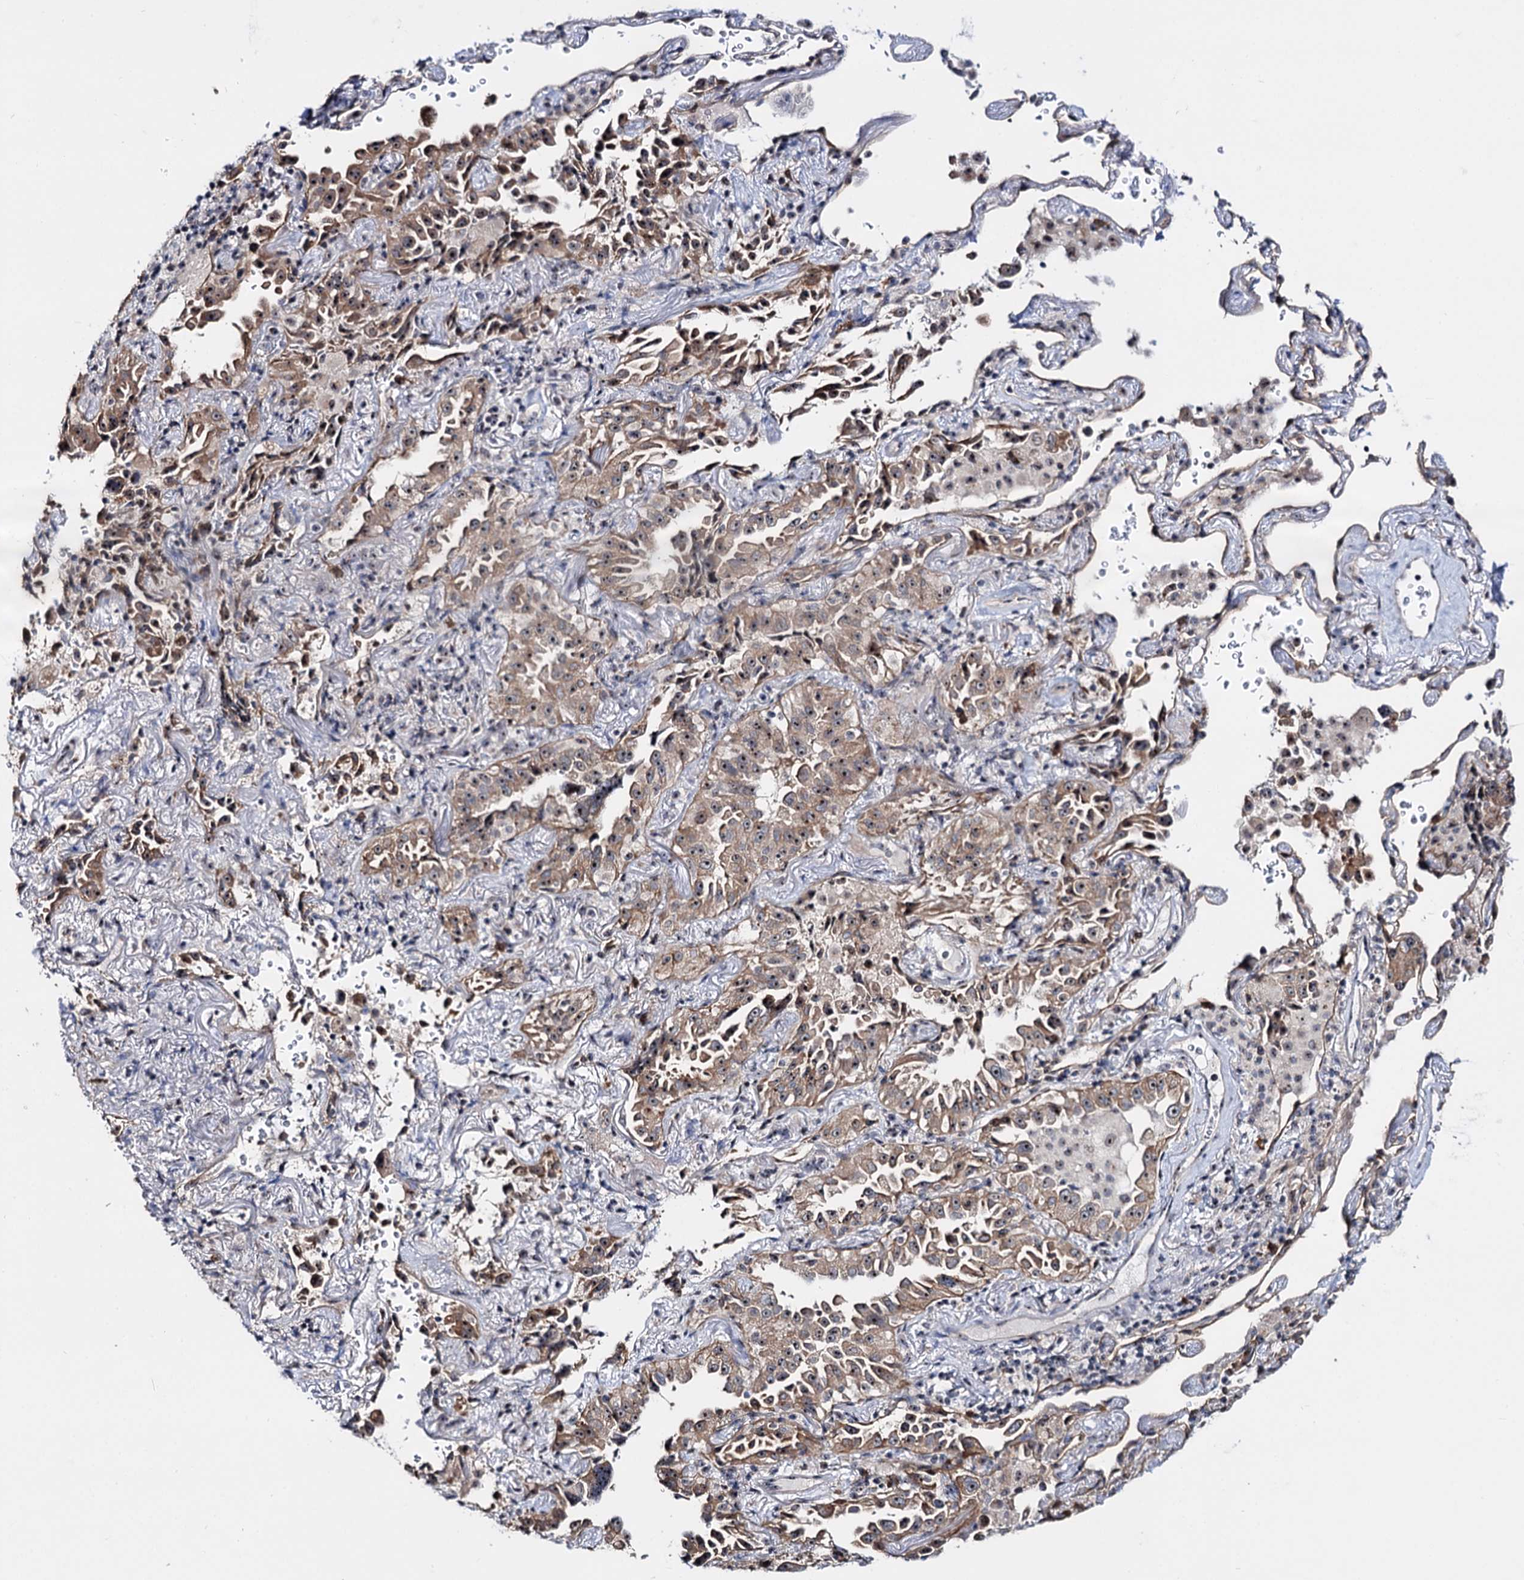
{"staining": {"intensity": "moderate", "quantity": ">75%", "location": "cytoplasmic/membranous,nuclear"}, "tissue": "lung cancer", "cell_type": "Tumor cells", "image_type": "cancer", "snomed": [{"axis": "morphology", "description": "Adenocarcinoma, NOS"}, {"axis": "topography", "description": "Lung"}], "caption": "This photomicrograph demonstrates immunohistochemistry (IHC) staining of human lung cancer (adenocarcinoma), with medium moderate cytoplasmic/membranous and nuclear staining in approximately >75% of tumor cells.", "gene": "SUPT20H", "patient": {"sex": "female", "age": 69}}